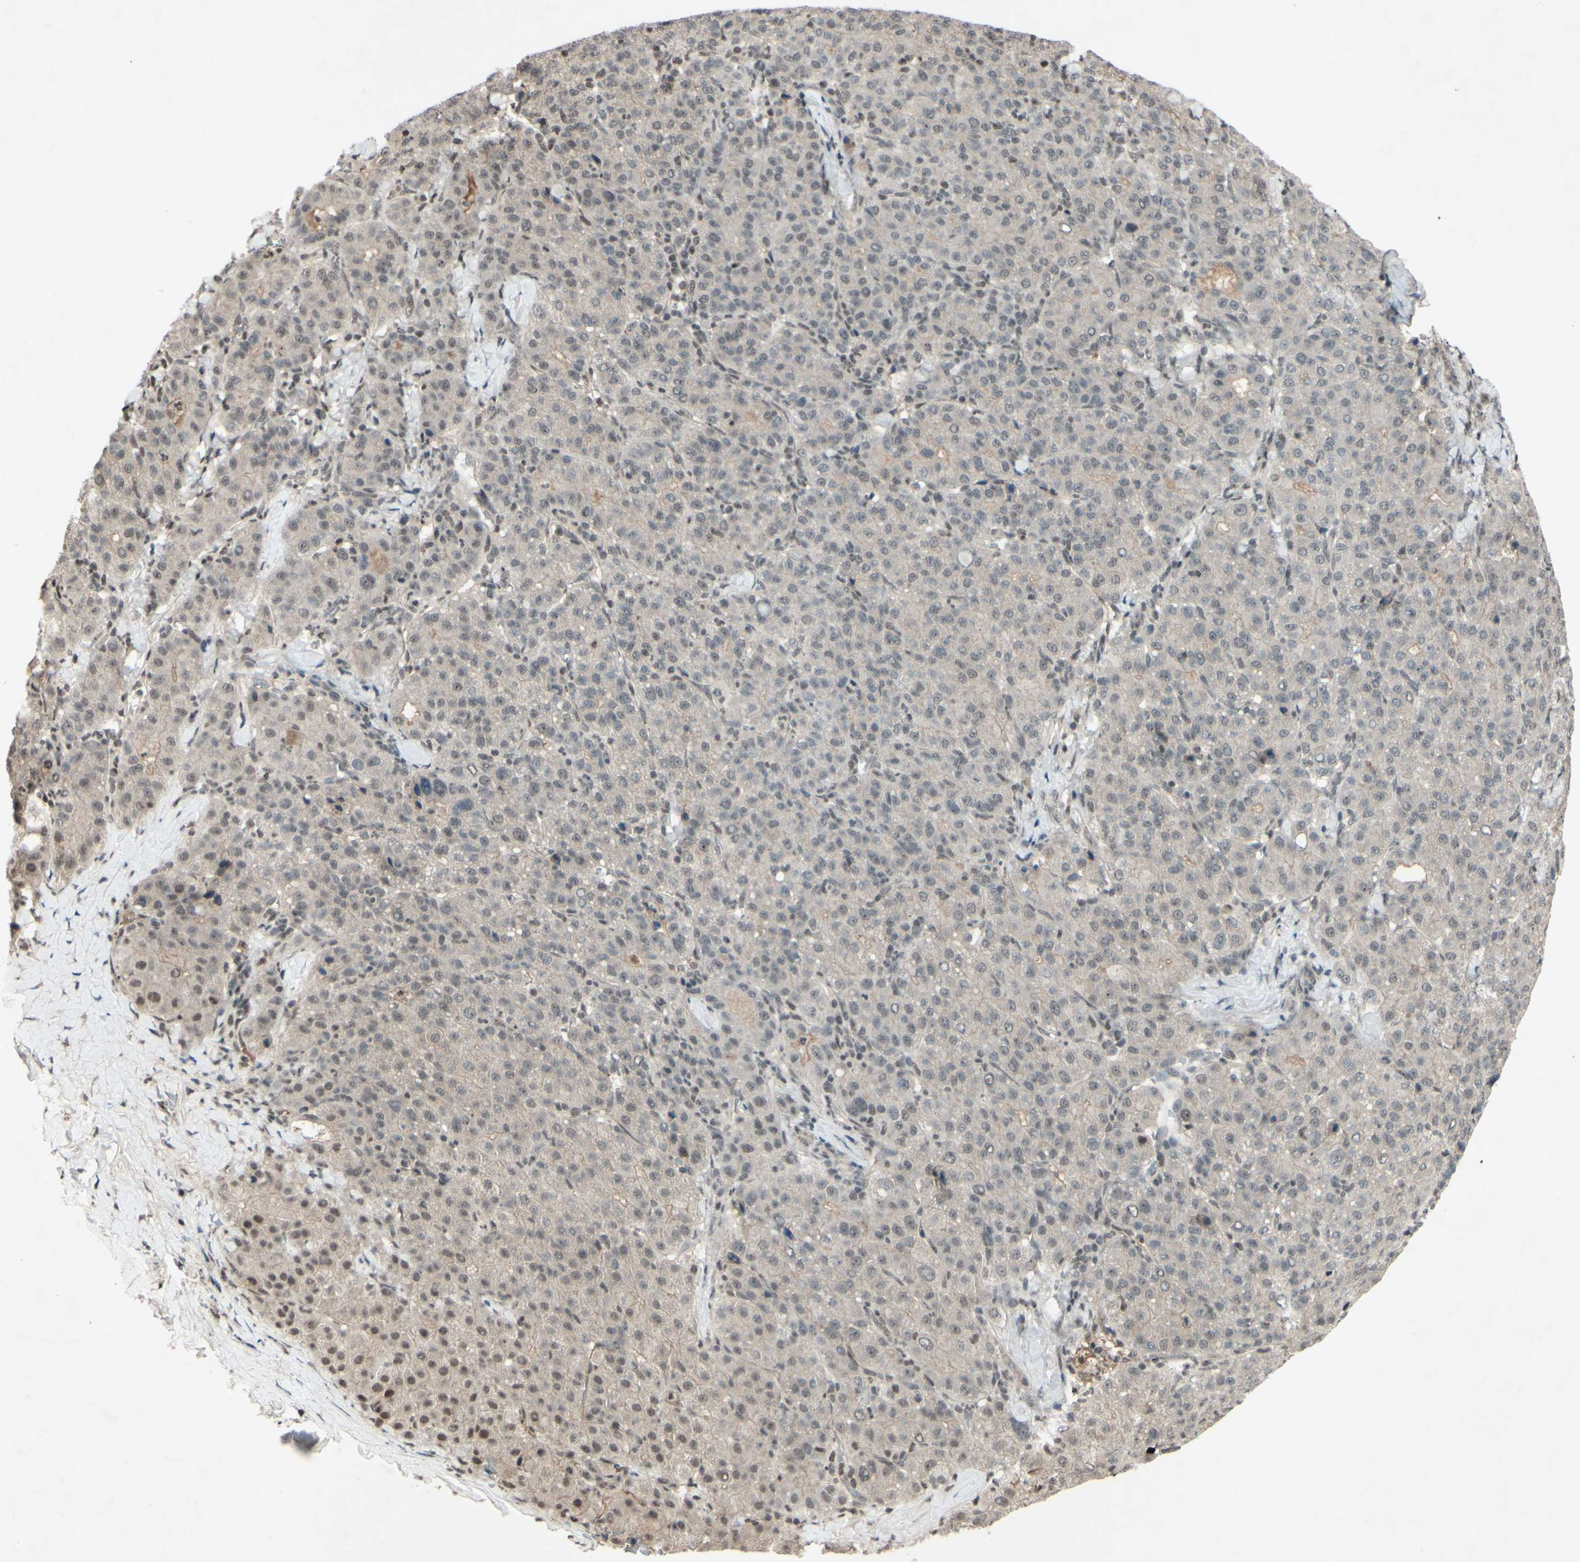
{"staining": {"intensity": "weak", "quantity": "<25%", "location": "nuclear"}, "tissue": "liver cancer", "cell_type": "Tumor cells", "image_type": "cancer", "snomed": [{"axis": "morphology", "description": "Carcinoma, Hepatocellular, NOS"}, {"axis": "topography", "description": "Liver"}], "caption": "Tumor cells show no significant staining in liver cancer (hepatocellular carcinoma).", "gene": "SNW1", "patient": {"sex": "male", "age": 65}}